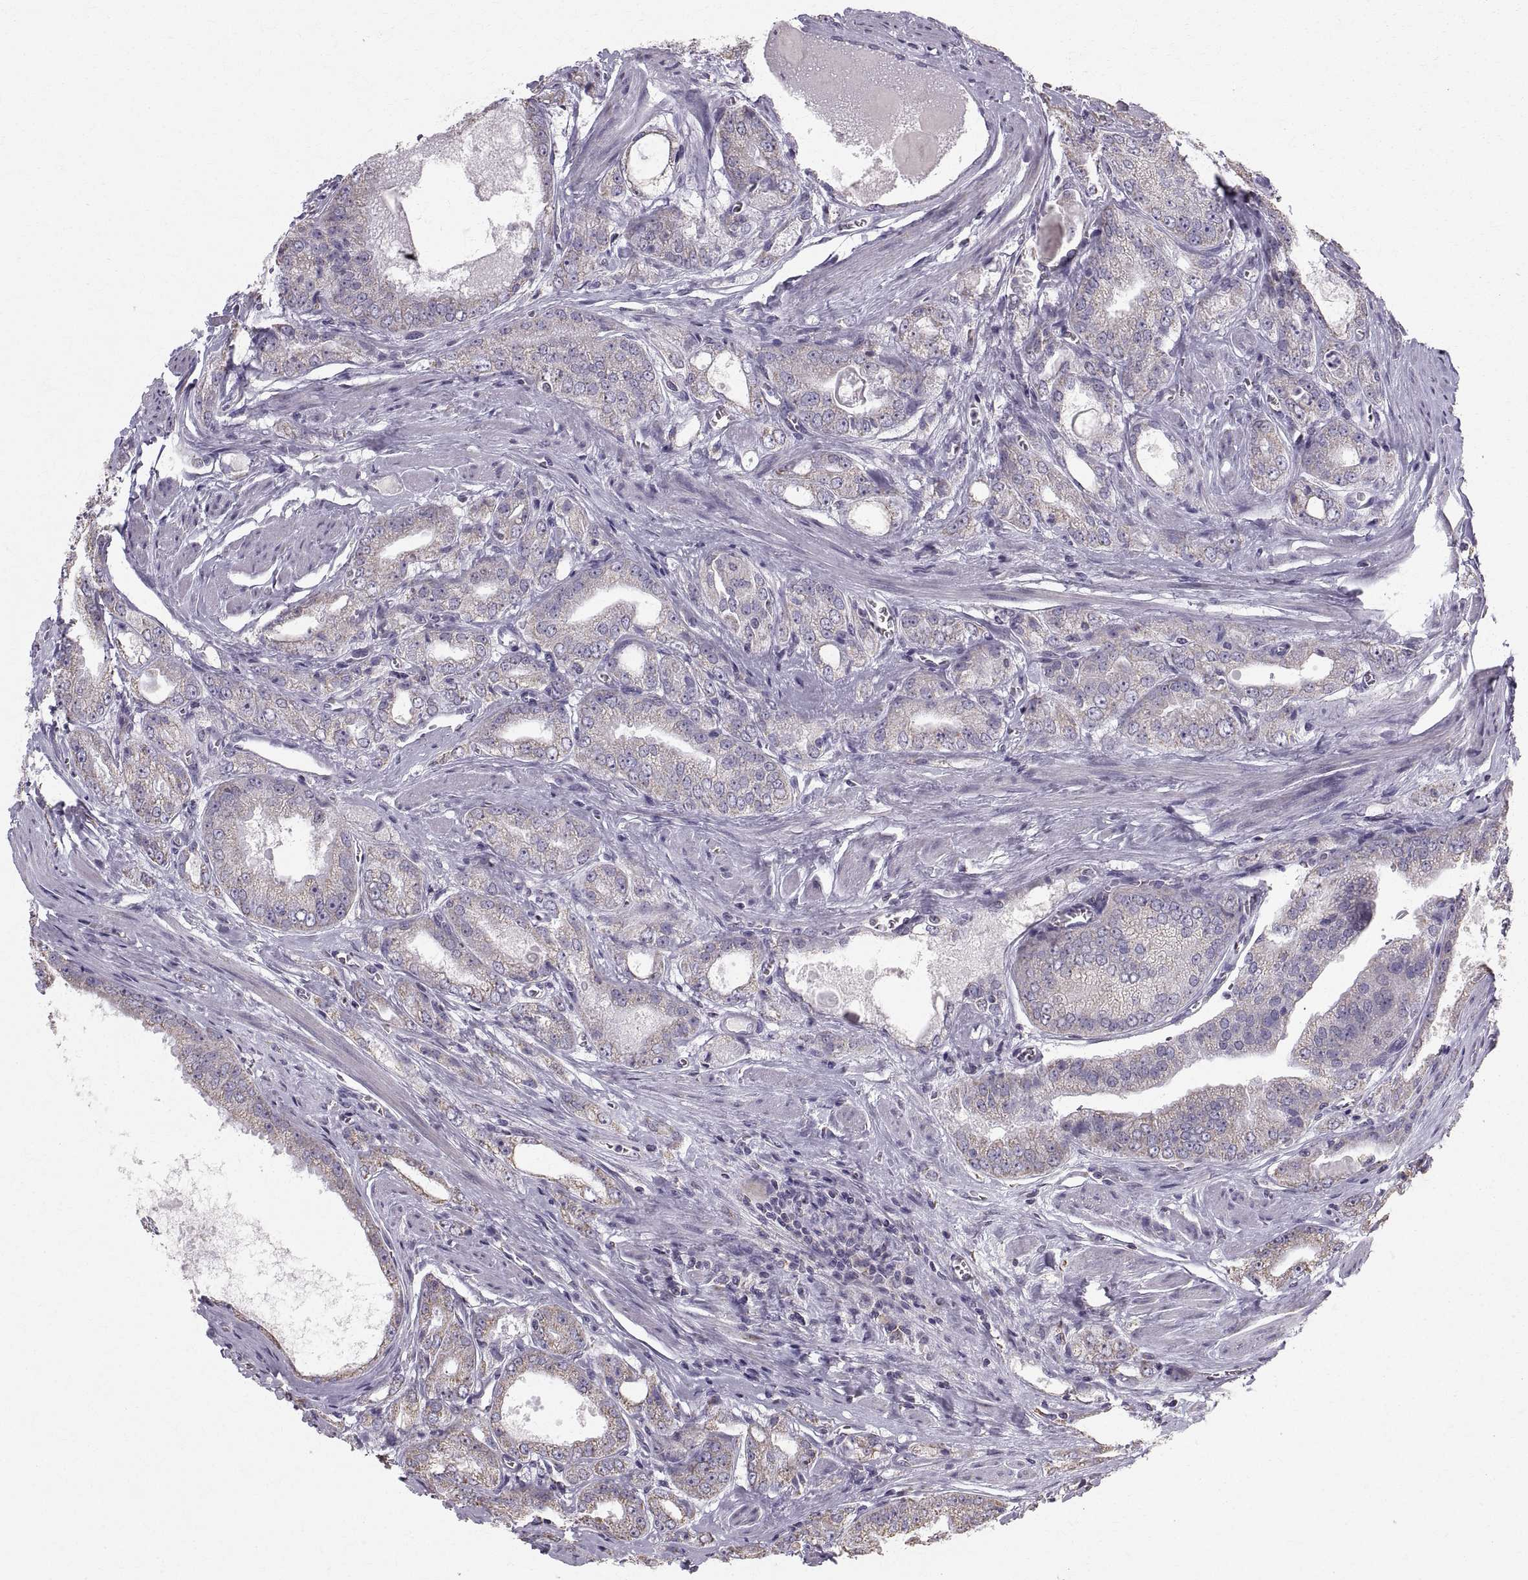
{"staining": {"intensity": "weak", "quantity": "<25%", "location": "cytoplasmic/membranous"}, "tissue": "prostate cancer", "cell_type": "Tumor cells", "image_type": "cancer", "snomed": [{"axis": "morphology", "description": "Adenocarcinoma, NOS"}, {"axis": "morphology", "description": "Adenocarcinoma, High grade"}, {"axis": "topography", "description": "Prostate"}], "caption": "The photomicrograph reveals no significant expression in tumor cells of prostate cancer (adenocarcinoma).", "gene": "STMND1", "patient": {"sex": "male", "age": 70}}